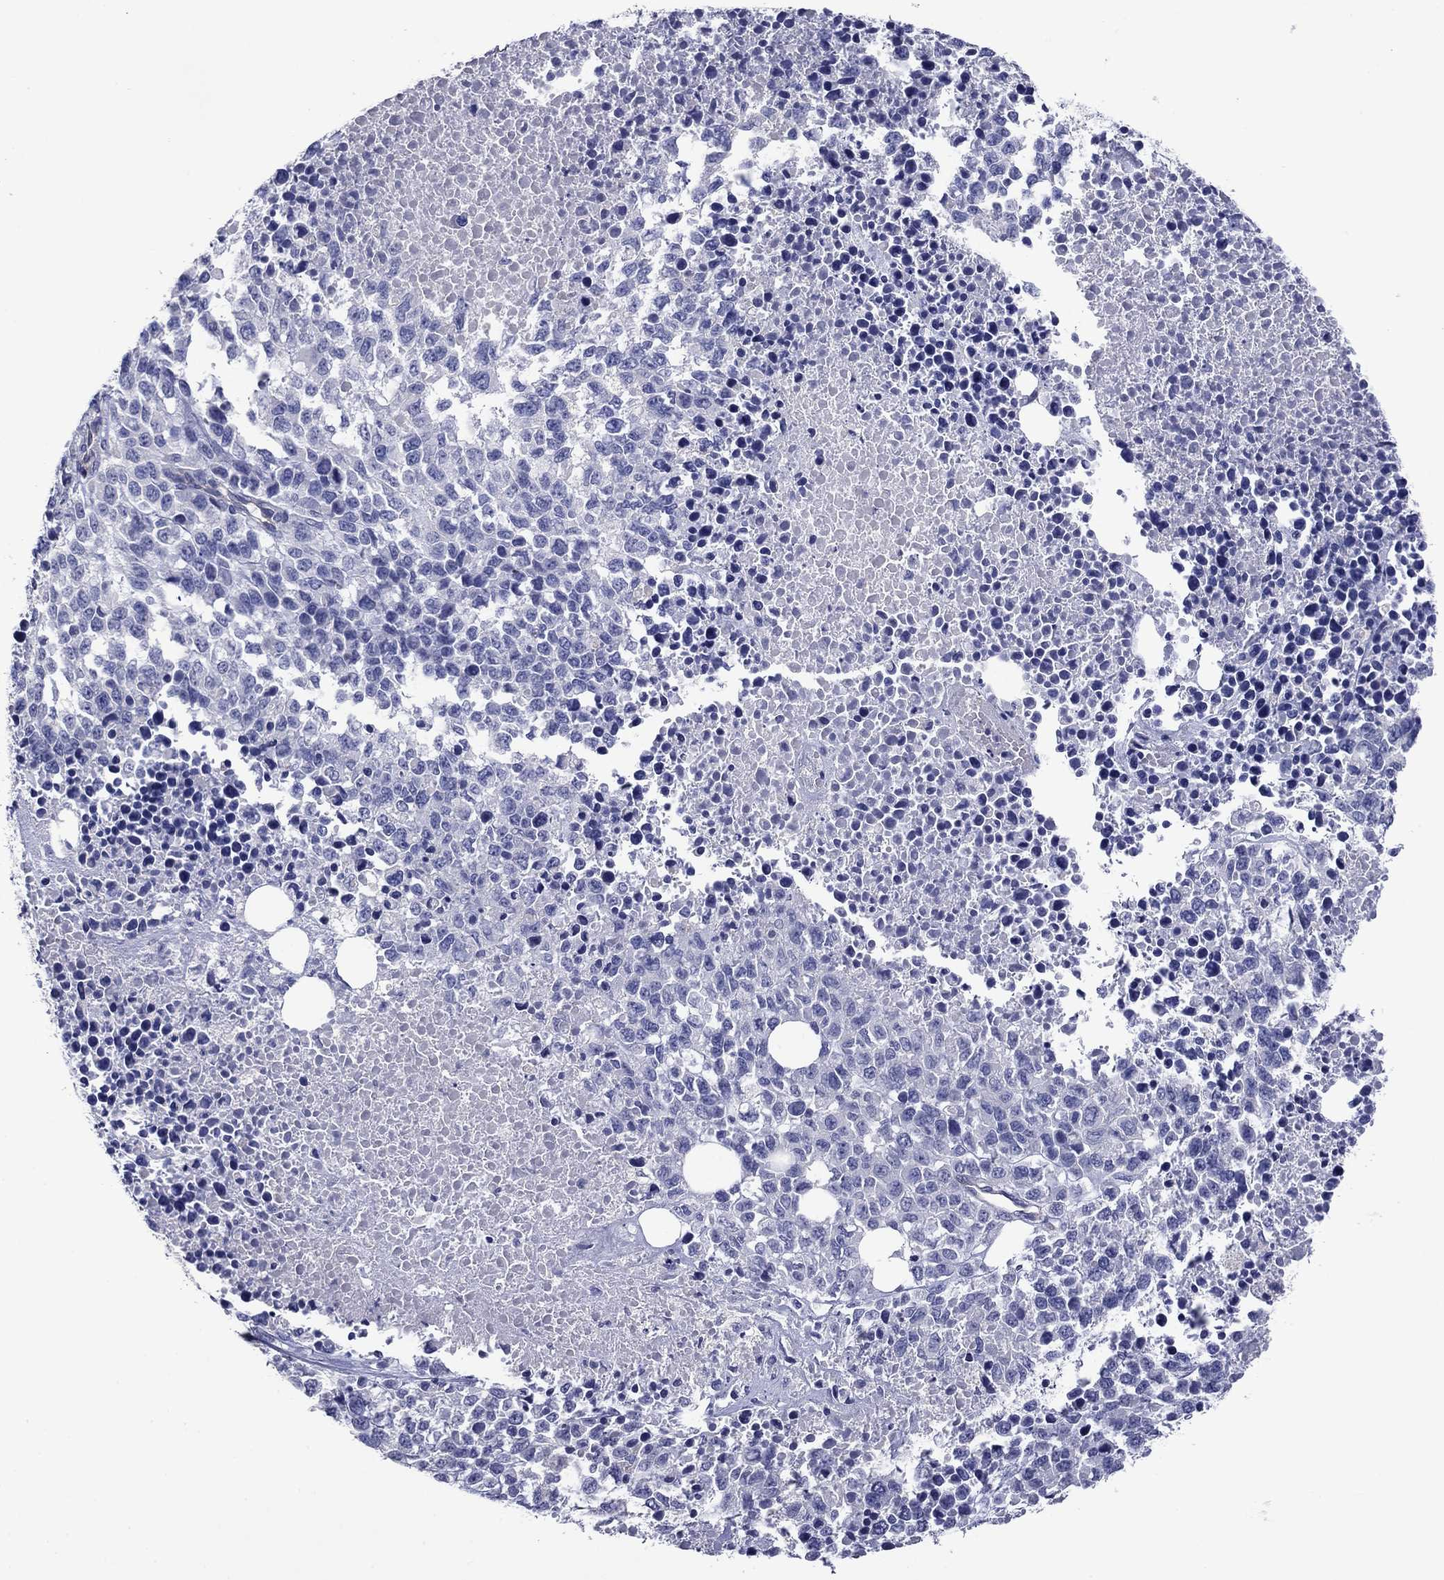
{"staining": {"intensity": "negative", "quantity": "none", "location": "none"}, "tissue": "melanoma", "cell_type": "Tumor cells", "image_type": "cancer", "snomed": [{"axis": "morphology", "description": "Malignant melanoma, Metastatic site"}, {"axis": "topography", "description": "Skin"}], "caption": "A histopathology image of human malignant melanoma (metastatic site) is negative for staining in tumor cells. Nuclei are stained in blue.", "gene": "CNDP1", "patient": {"sex": "male", "age": 84}}